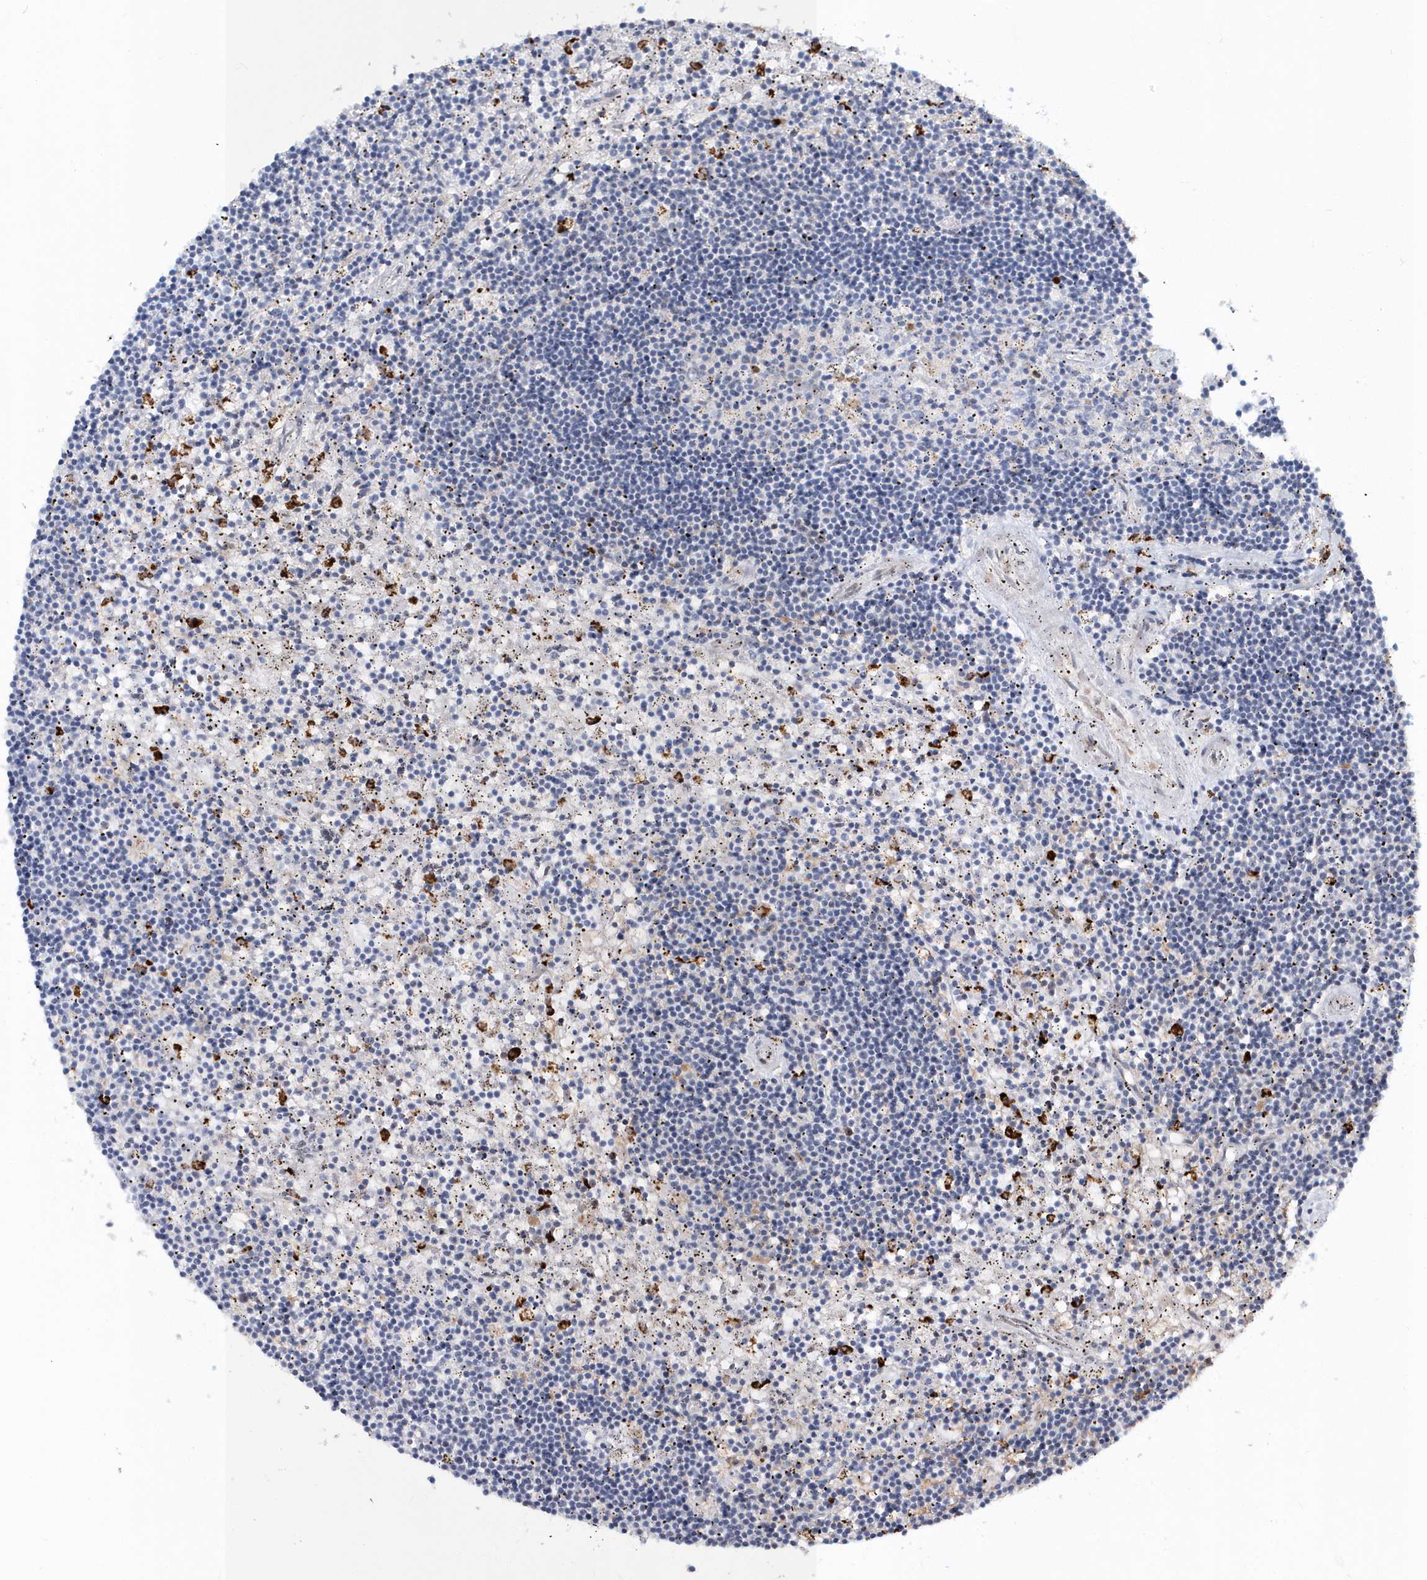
{"staining": {"intensity": "negative", "quantity": "none", "location": "none"}, "tissue": "lymphoma", "cell_type": "Tumor cells", "image_type": "cancer", "snomed": [{"axis": "morphology", "description": "Malignant lymphoma, non-Hodgkin's type, Low grade"}, {"axis": "topography", "description": "Spleen"}], "caption": "Immunohistochemical staining of human malignant lymphoma, non-Hodgkin's type (low-grade) exhibits no significant staining in tumor cells. (Brightfield microscopy of DAB immunohistochemistry at high magnification).", "gene": "ASCL4", "patient": {"sex": "male", "age": 76}}